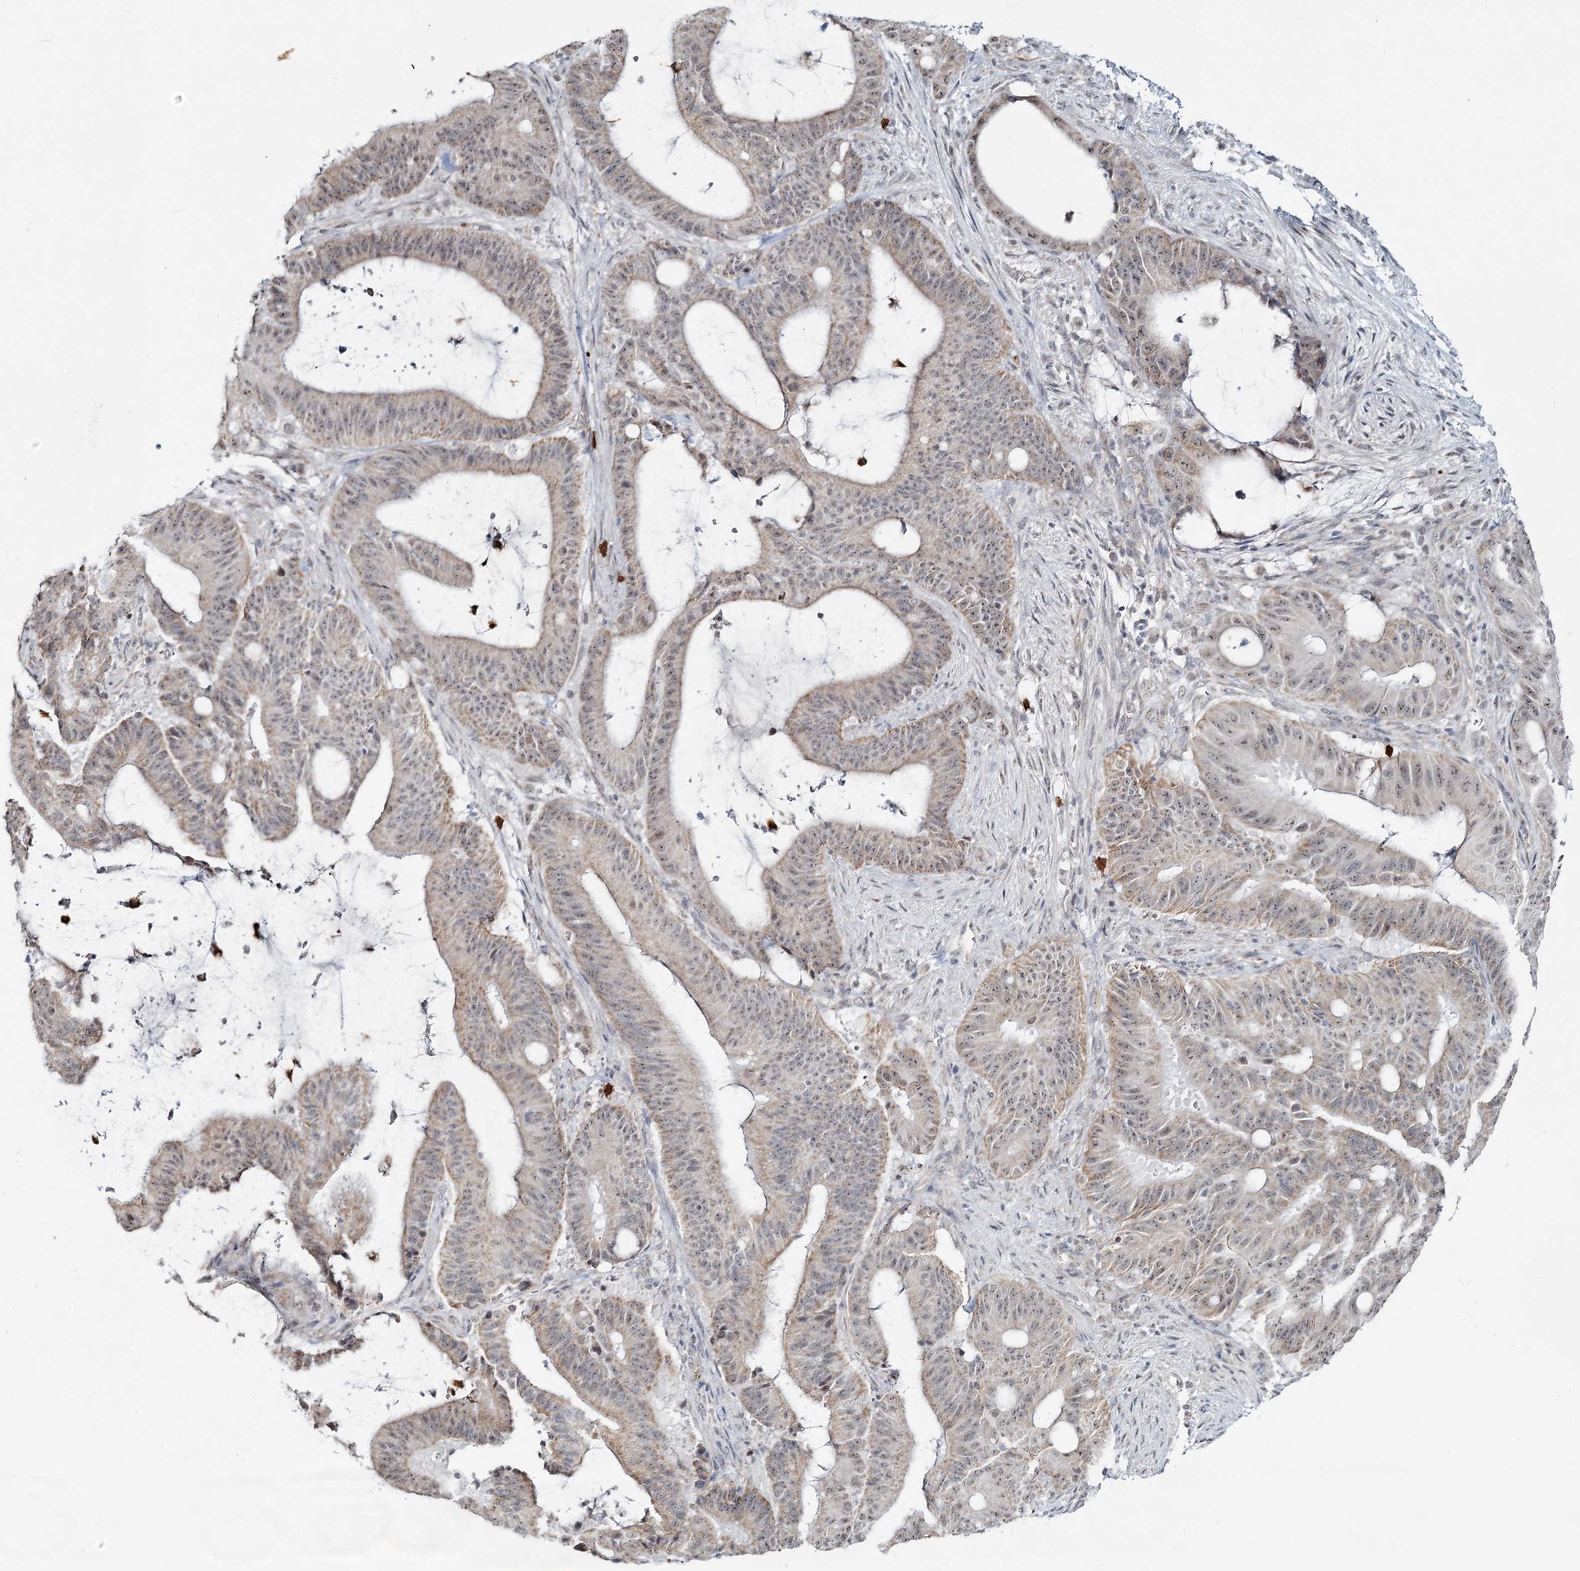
{"staining": {"intensity": "weak", "quantity": ">75%", "location": "cytoplasmic/membranous,nuclear"}, "tissue": "liver cancer", "cell_type": "Tumor cells", "image_type": "cancer", "snomed": [{"axis": "morphology", "description": "Normal tissue, NOS"}, {"axis": "morphology", "description": "Cholangiocarcinoma"}, {"axis": "topography", "description": "Liver"}, {"axis": "topography", "description": "Peripheral nerve tissue"}], "caption": "Tumor cells reveal low levels of weak cytoplasmic/membranous and nuclear expression in about >75% of cells in cholangiocarcinoma (liver).", "gene": "ATAD1", "patient": {"sex": "female", "age": 73}}